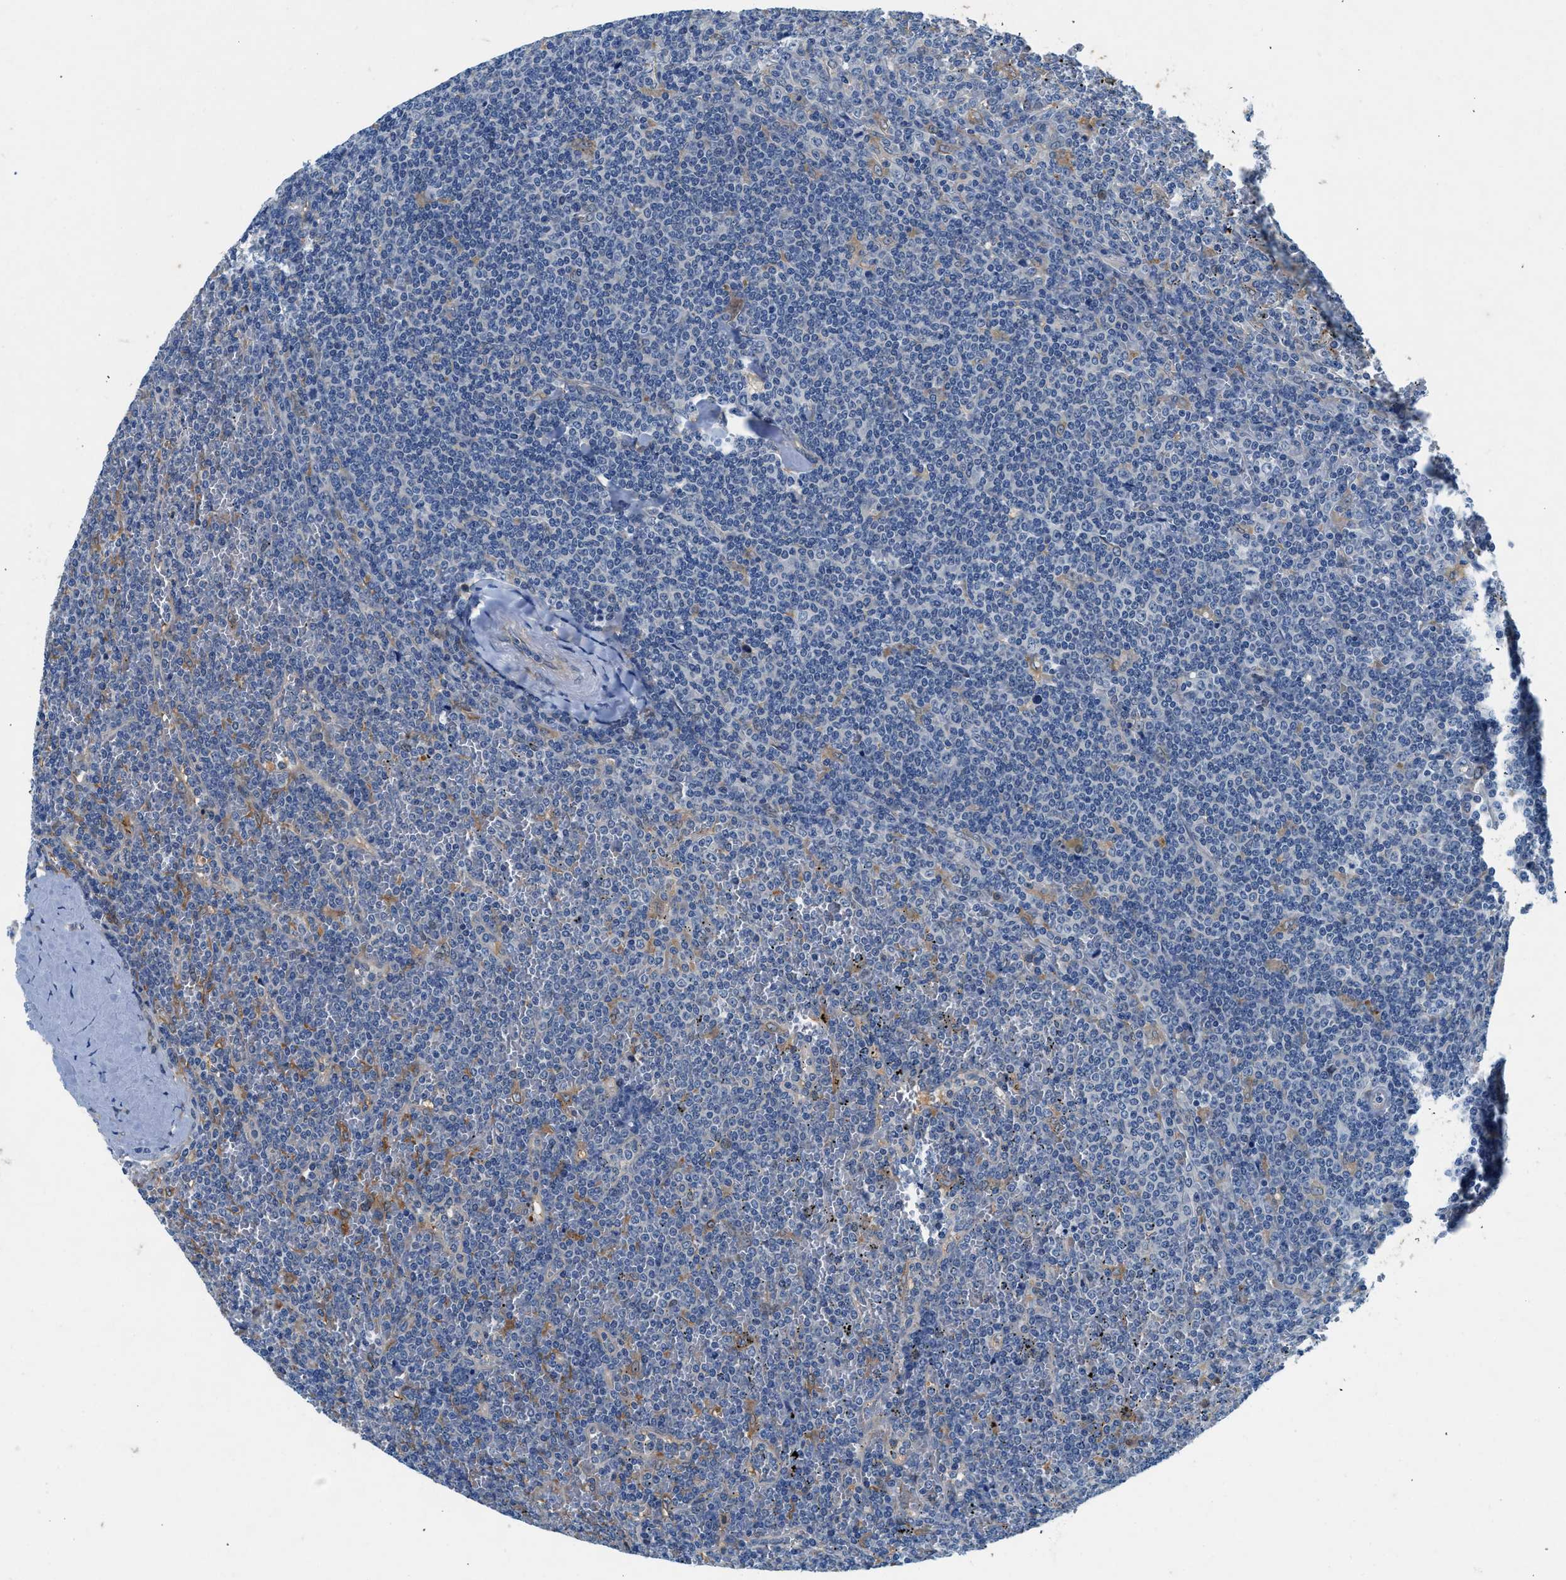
{"staining": {"intensity": "negative", "quantity": "none", "location": "none"}, "tissue": "lymphoma", "cell_type": "Tumor cells", "image_type": "cancer", "snomed": [{"axis": "morphology", "description": "Malignant lymphoma, non-Hodgkin's type, Low grade"}, {"axis": "topography", "description": "Spleen"}], "caption": "Low-grade malignant lymphoma, non-Hodgkin's type stained for a protein using immunohistochemistry (IHC) reveals no staining tumor cells.", "gene": "COPS2", "patient": {"sex": "female", "age": 19}}